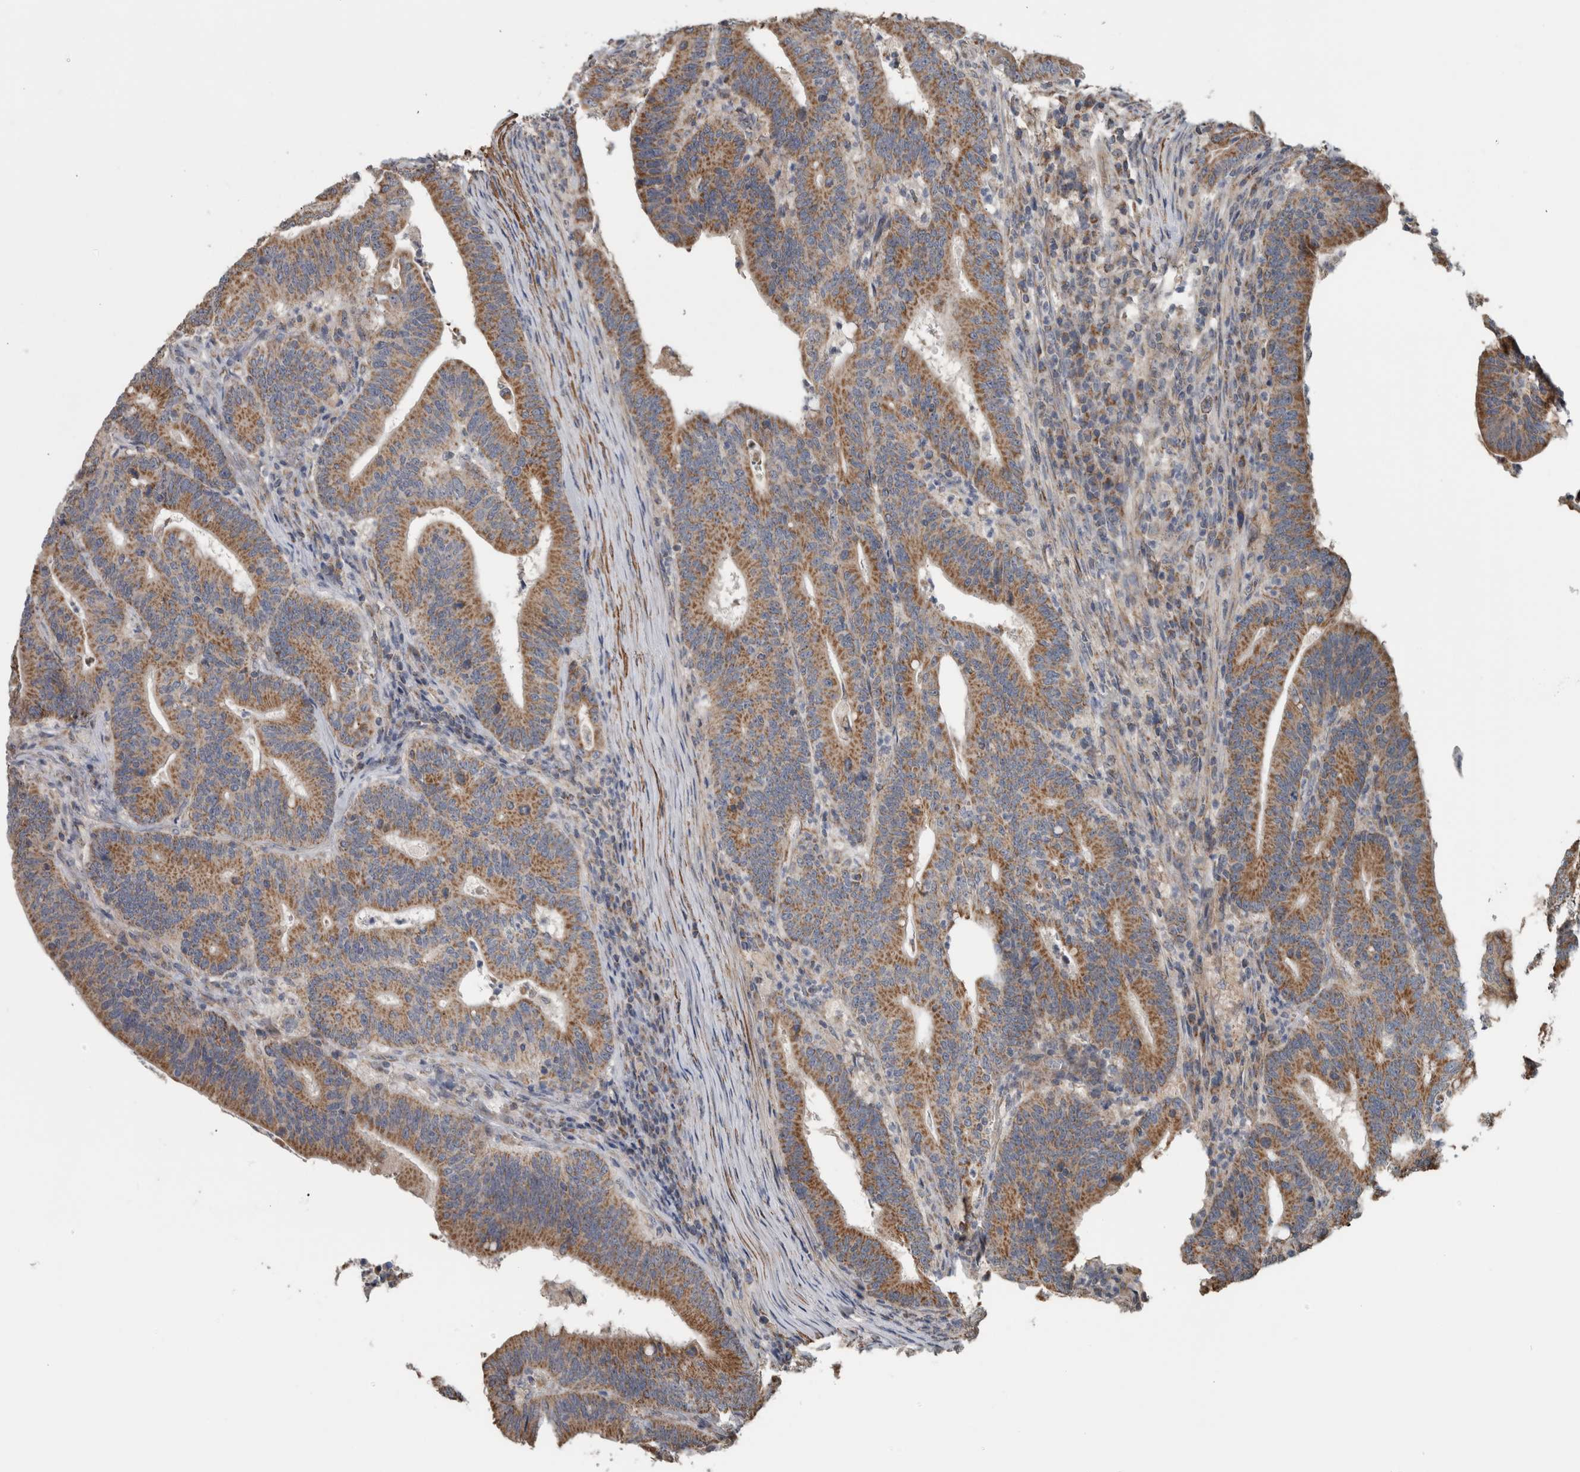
{"staining": {"intensity": "moderate", "quantity": ">75%", "location": "cytoplasmic/membranous"}, "tissue": "colorectal cancer", "cell_type": "Tumor cells", "image_type": "cancer", "snomed": [{"axis": "morphology", "description": "Adenocarcinoma, NOS"}, {"axis": "topography", "description": "Colon"}], "caption": "An immunohistochemistry micrograph of neoplastic tissue is shown. Protein staining in brown shows moderate cytoplasmic/membranous positivity in colorectal adenocarcinoma within tumor cells.", "gene": "ARMC1", "patient": {"sex": "female", "age": 66}}